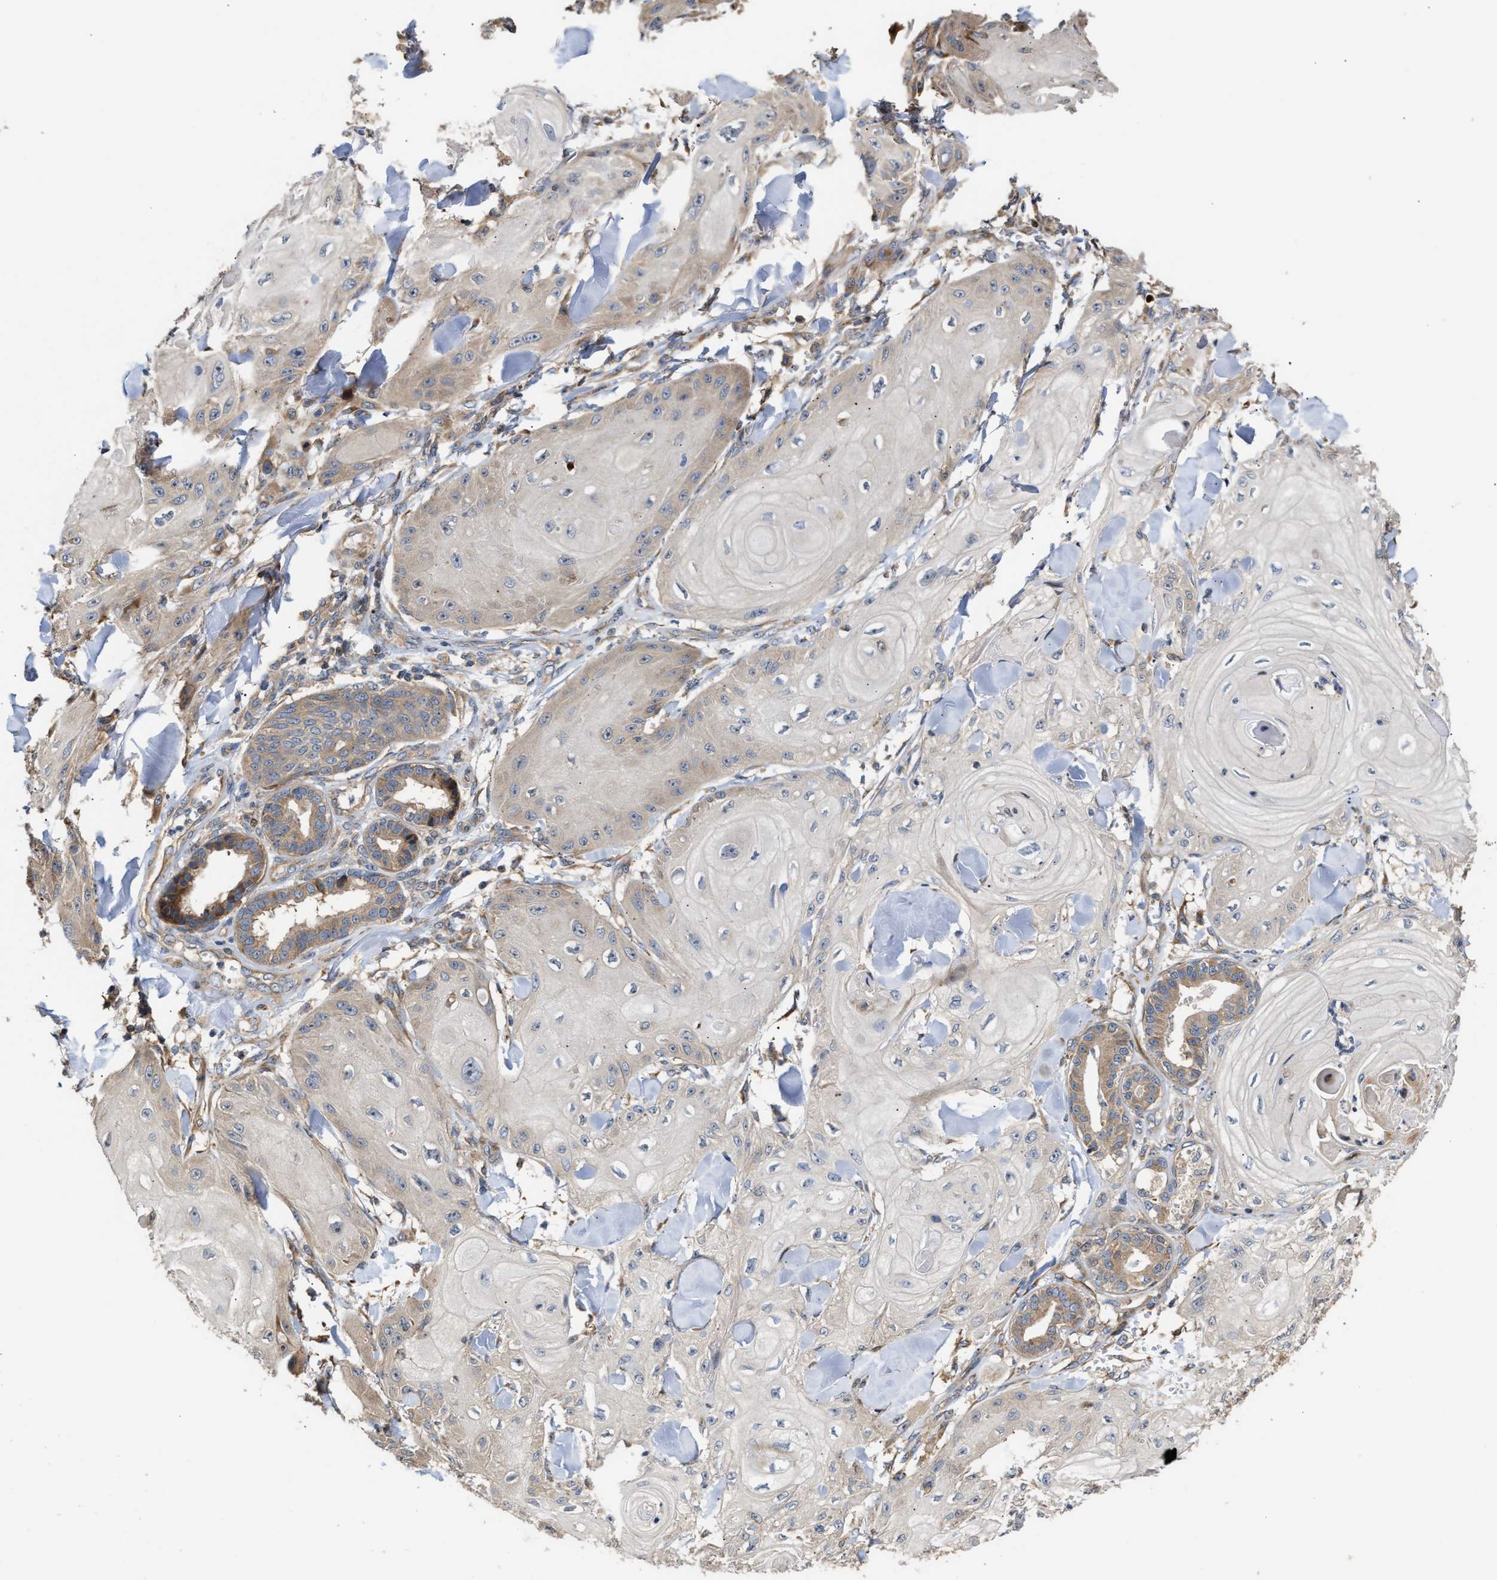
{"staining": {"intensity": "negative", "quantity": "none", "location": "none"}, "tissue": "skin cancer", "cell_type": "Tumor cells", "image_type": "cancer", "snomed": [{"axis": "morphology", "description": "Squamous cell carcinoma, NOS"}, {"axis": "topography", "description": "Skin"}], "caption": "Tumor cells are negative for brown protein staining in skin squamous cell carcinoma.", "gene": "CLIP2", "patient": {"sex": "male", "age": 74}}